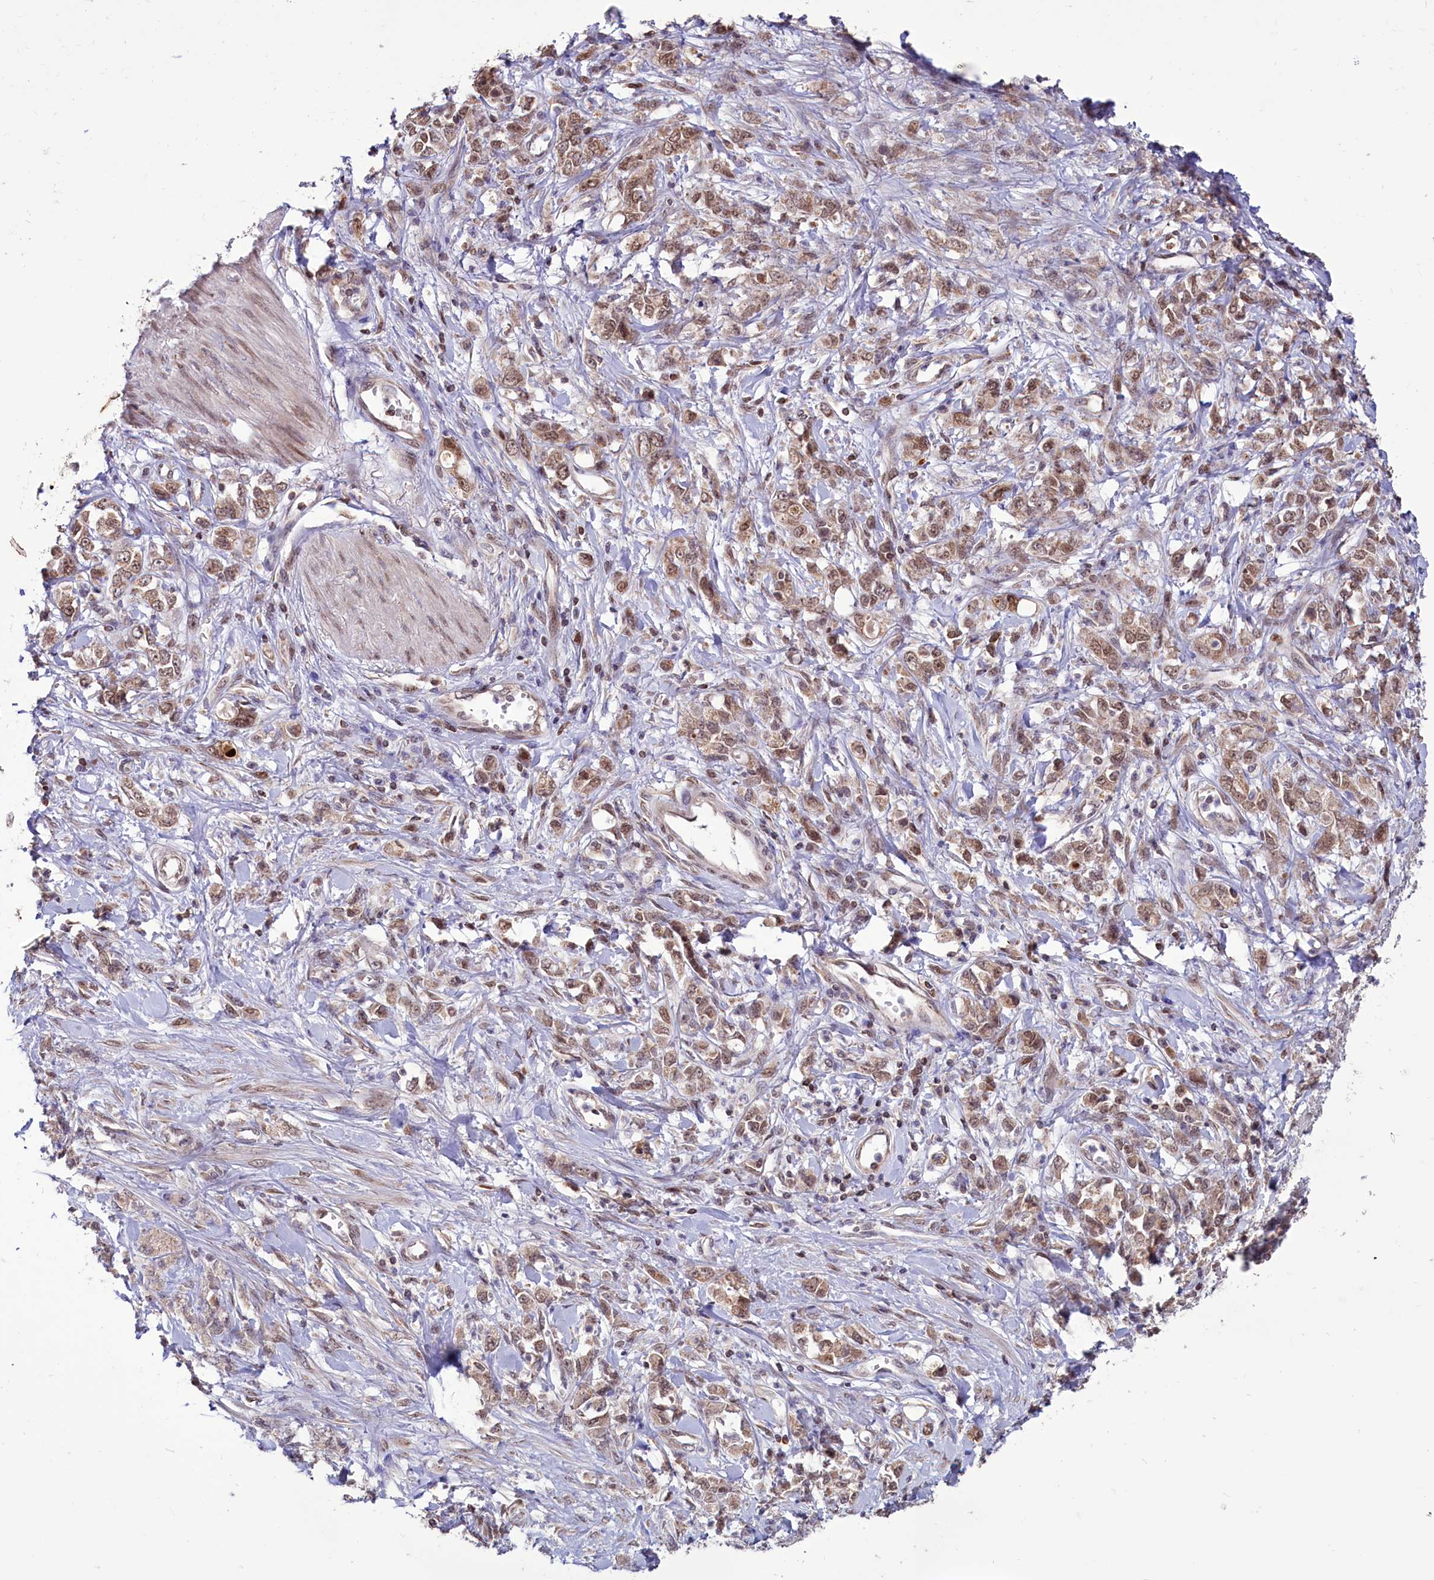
{"staining": {"intensity": "moderate", "quantity": ">75%", "location": "cytoplasmic/membranous,nuclear"}, "tissue": "stomach cancer", "cell_type": "Tumor cells", "image_type": "cancer", "snomed": [{"axis": "morphology", "description": "Adenocarcinoma, NOS"}, {"axis": "topography", "description": "Stomach"}], "caption": "An immunohistochemistry image of neoplastic tissue is shown. Protein staining in brown highlights moderate cytoplasmic/membranous and nuclear positivity in adenocarcinoma (stomach) within tumor cells.", "gene": "PHC3", "patient": {"sex": "female", "age": 76}}